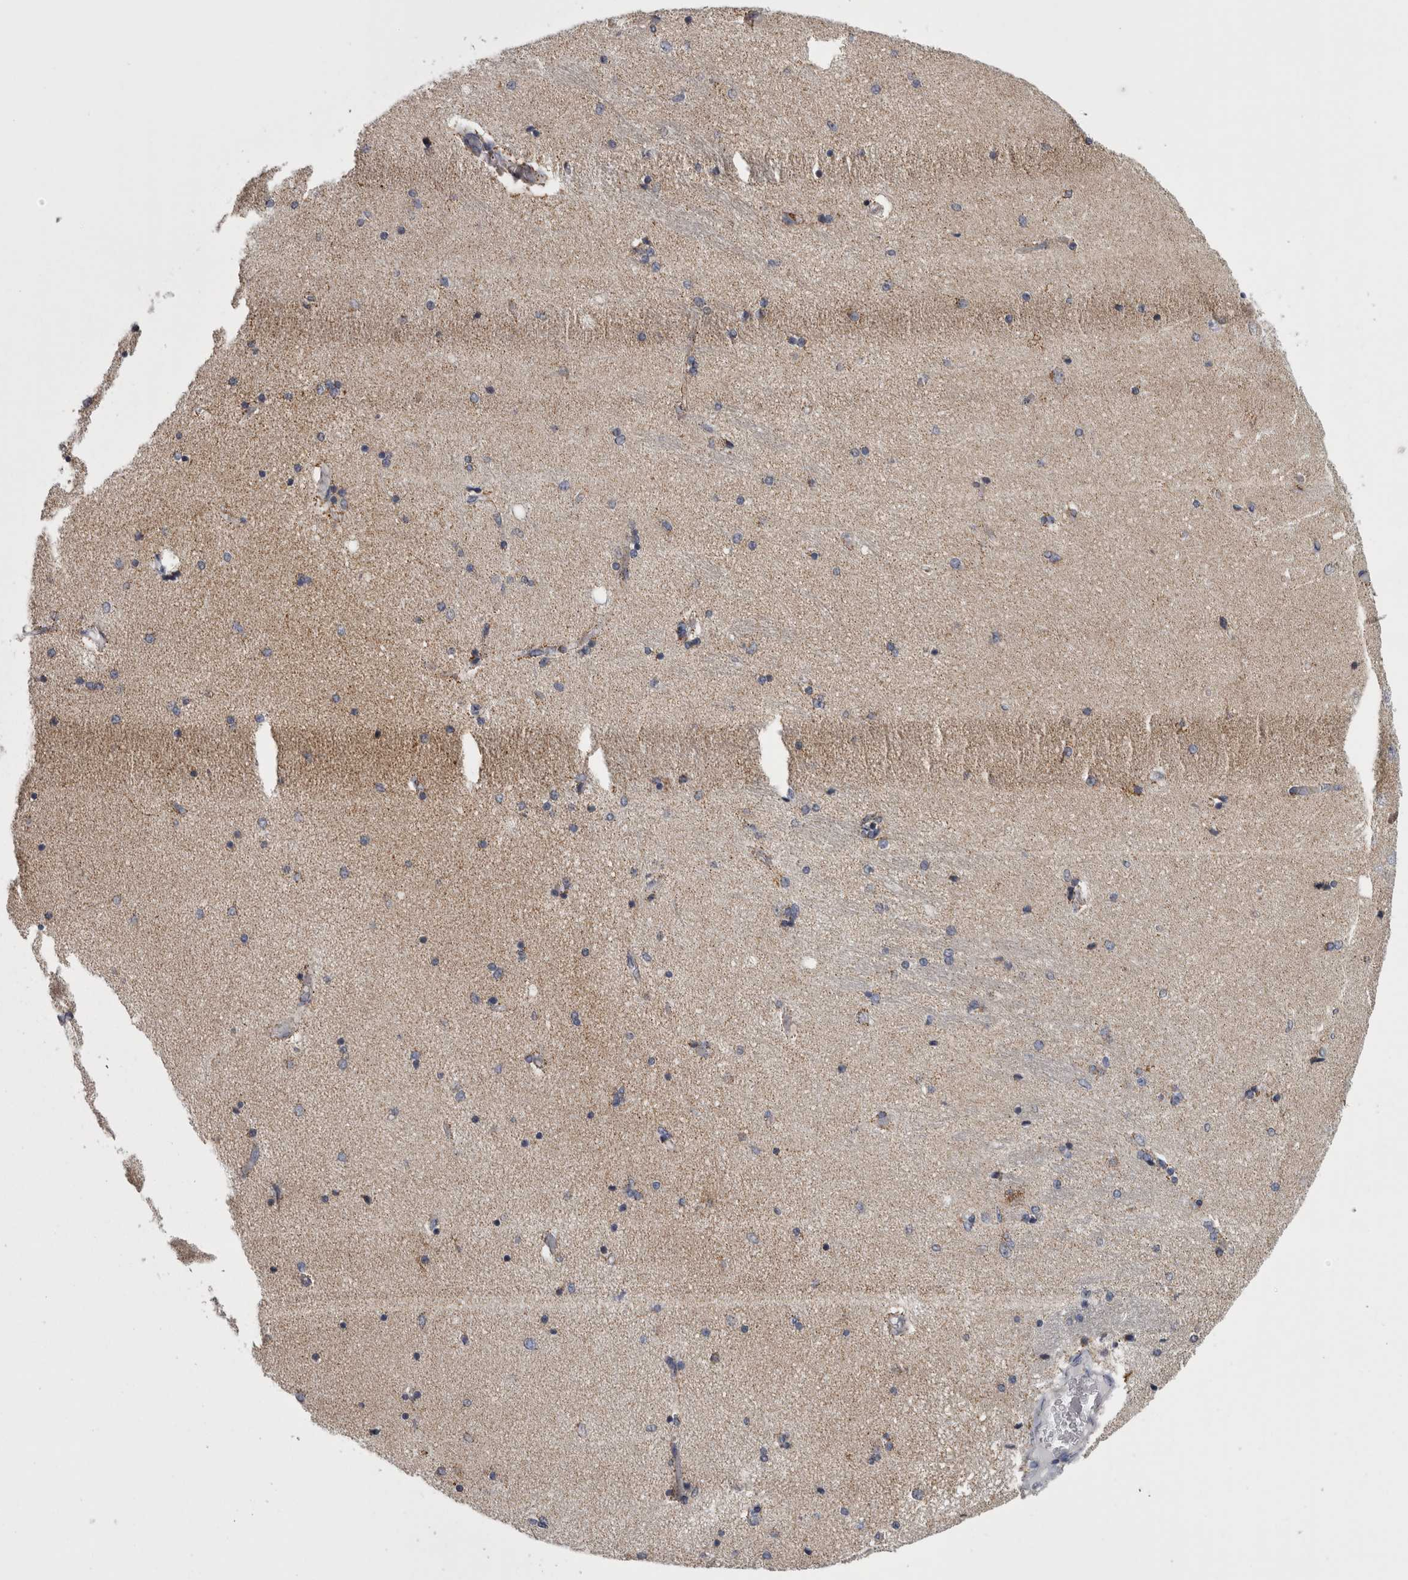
{"staining": {"intensity": "moderate", "quantity": "<25%", "location": "cytoplasmic/membranous"}, "tissue": "hippocampus", "cell_type": "Glial cells", "image_type": "normal", "snomed": [{"axis": "morphology", "description": "Normal tissue, NOS"}, {"axis": "topography", "description": "Hippocampus"}], "caption": "IHC micrograph of unremarkable human hippocampus stained for a protein (brown), which shows low levels of moderate cytoplasmic/membranous expression in approximately <25% of glial cells.", "gene": "DBT", "patient": {"sex": "female", "age": 54}}